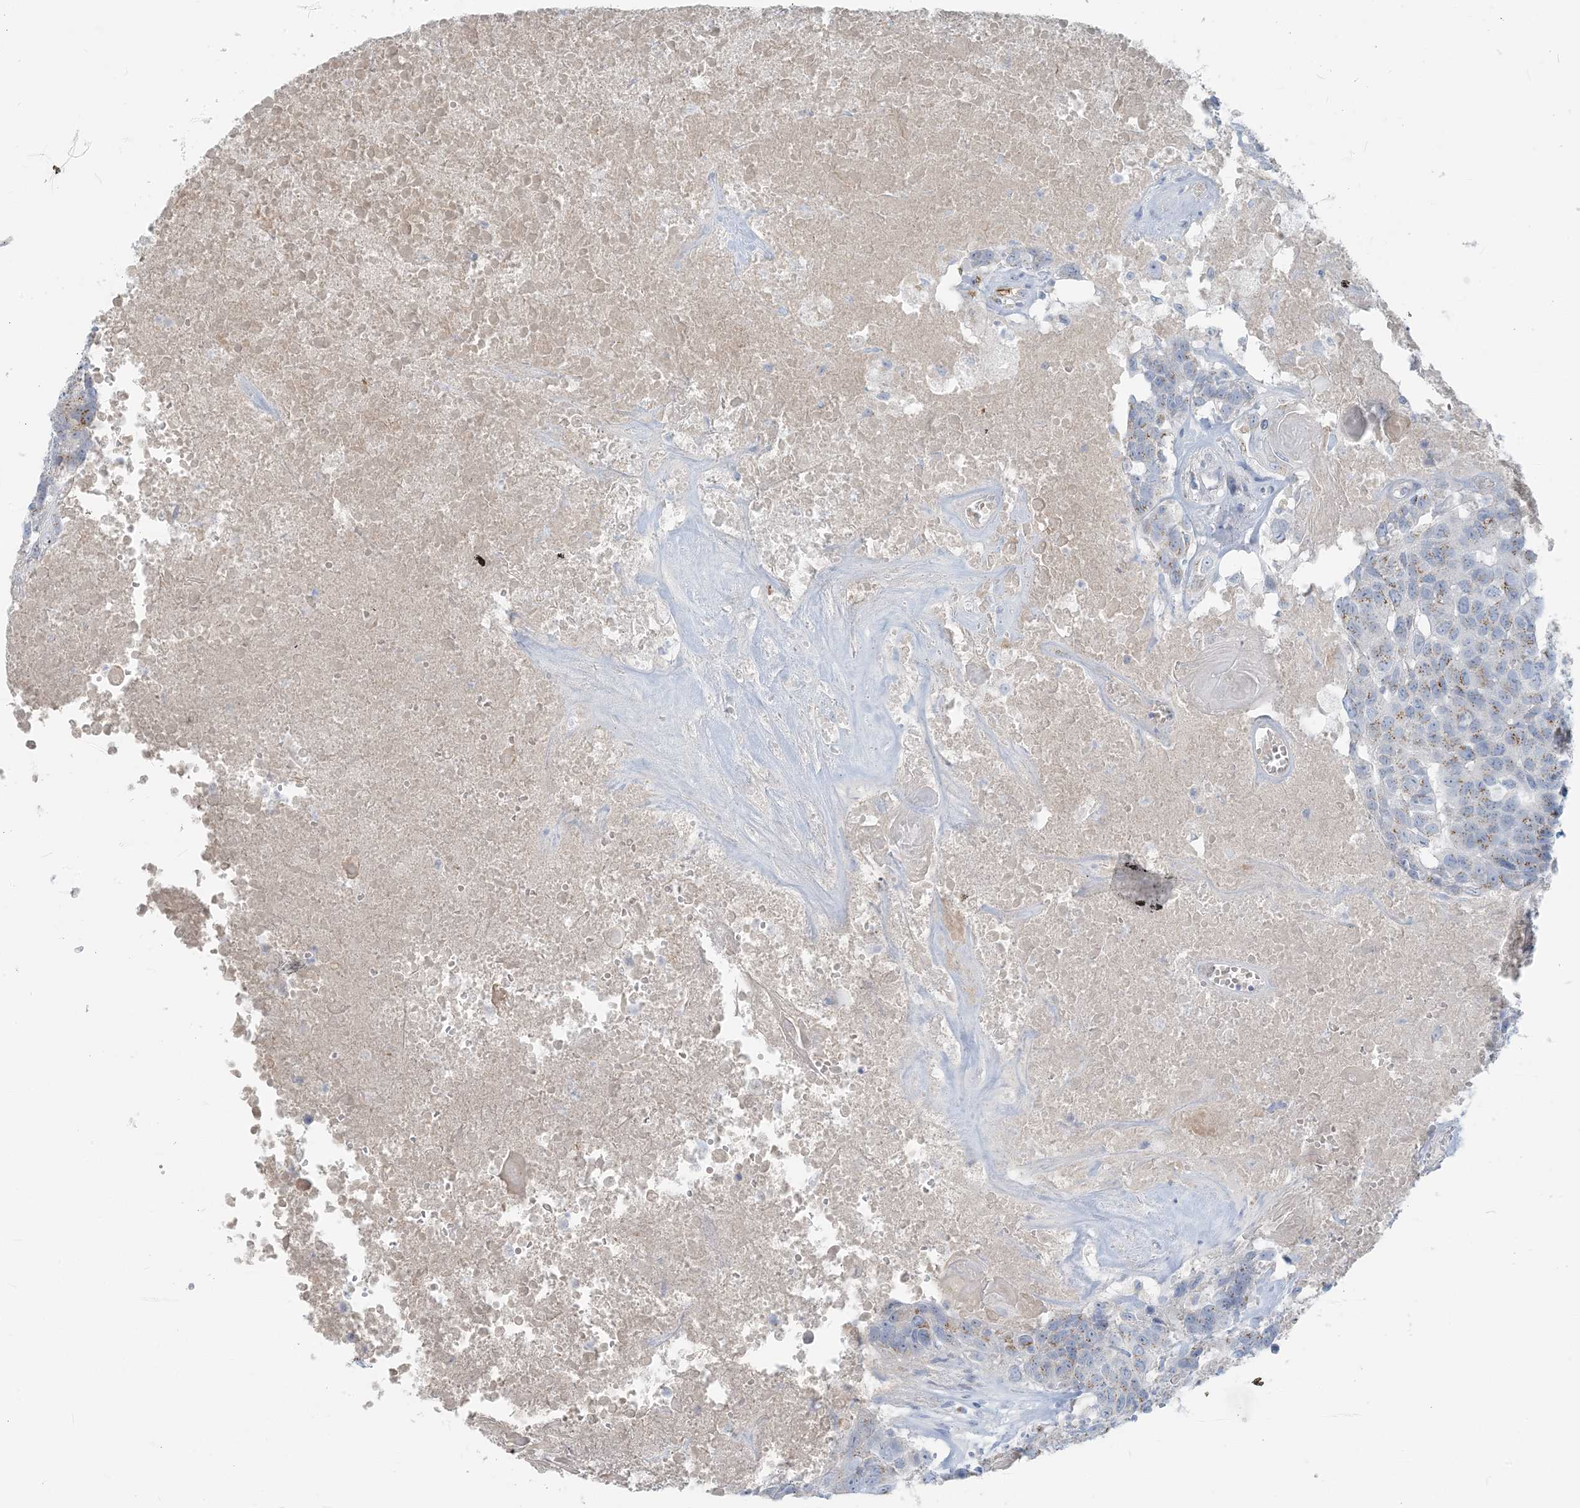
{"staining": {"intensity": "moderate", "quantity": "25%-75%", "location": "cytoplasmic/membranous"}, "tissue": "head and neck cancer", "cell_type": "Tumor cells", "image_type": "cancer", "snomed": [{"axis": "morphology", "description": "Squamous cell carcinoma, NOS"}, {"axis": "topography", "description": "Head-Neck"}], "caption": "Head and neck cancer (squamous cell carcinoma) tissue demonstrates moderate cytoplasmic/membranous staining in approximately 25%-75% of tumor cells", "gene": "SCML1", "patient": {"sex": "male", "age": 66}}